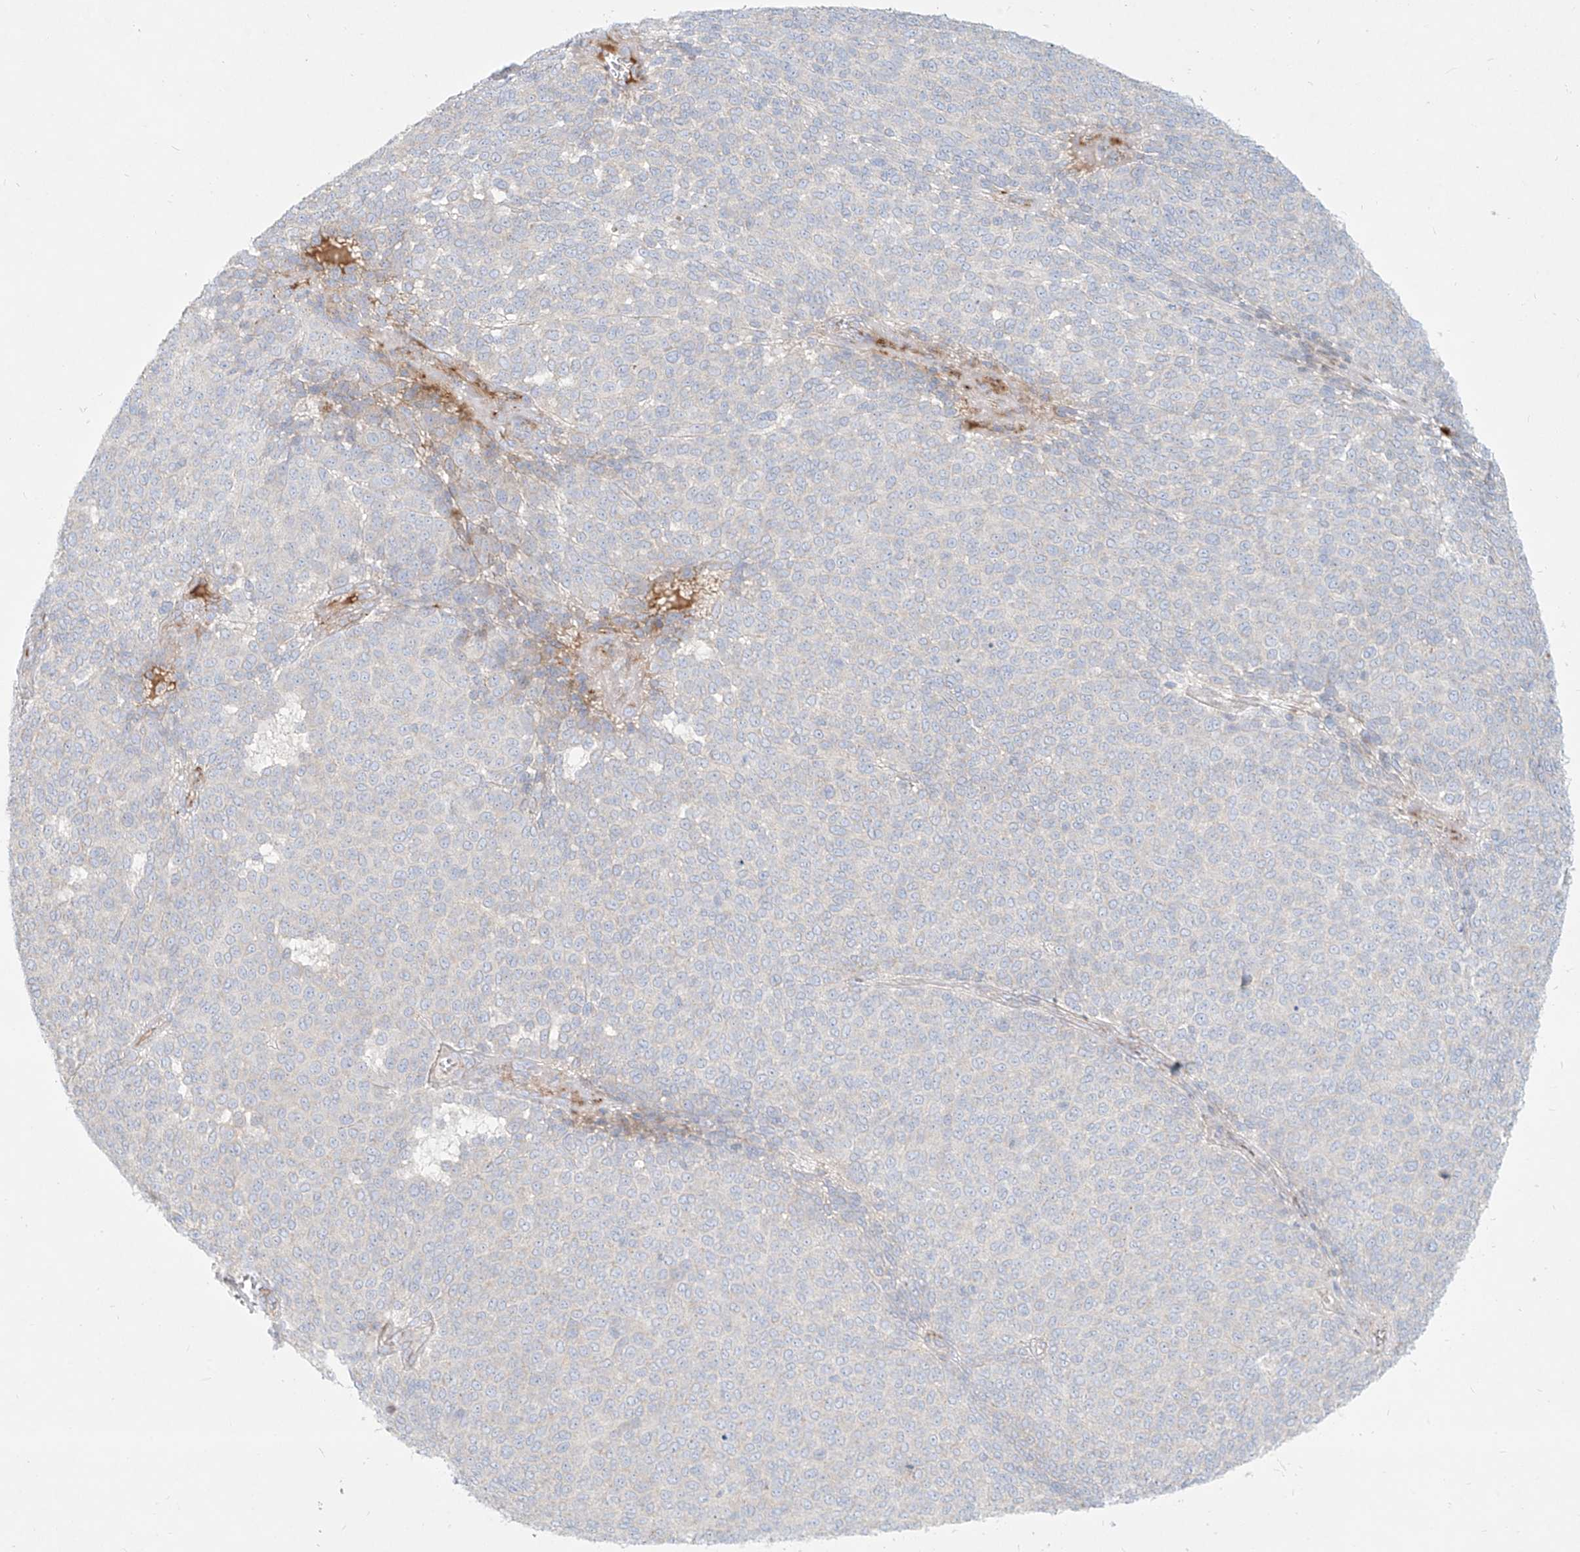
{"staining": {"intensity": "negative", "quantity": "none", "location": "none"}, "tissue": "melanoma", "cell_type": "Tumor cells", "image_type": "cancer", "snomed": [{"axis": "morphology", "description": "Malignant melanoma, NOS"}, {"axis": "topography", "description": "Skin"}], "caption": "DAB (3,3'-diaminobenzidine) immunohistochemical staining of melanoma exhibits no significant positivity in tumor cells.", "gene": "MTX2", "patient": {"sex": "male", "age": 49}}